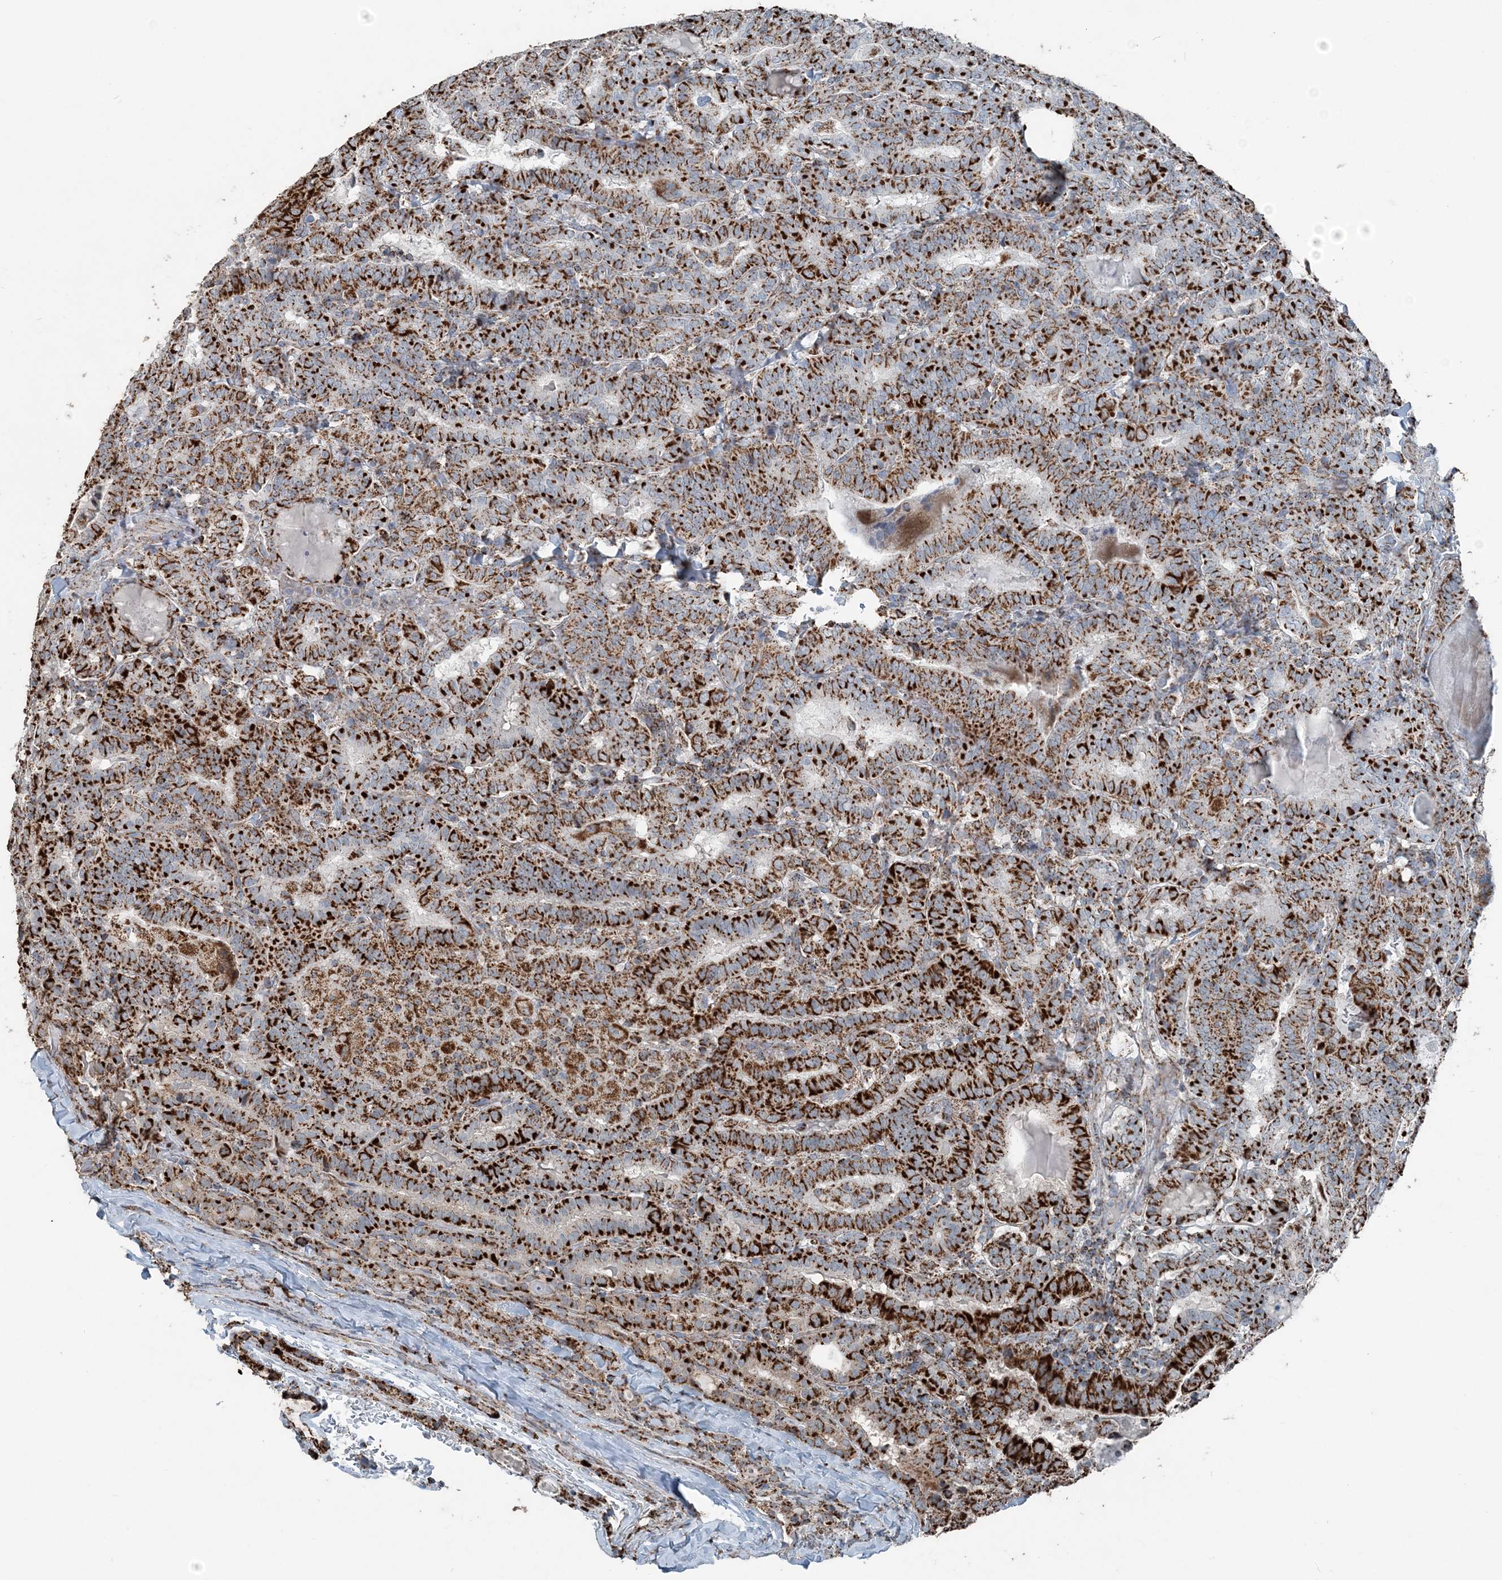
{"staining": {"intensity": "strong", "quantity": ">75%", "location": "cytoplasmic/membranous"}, "tissue": "thyroid cancer", "cell_type": "Tumor cells", "image_type": "cancer", "snomed": [{"axis": "morphology", "description": "Papillary adenocarcinoma, NOS"}, {"axis": "topography", "description": "Thyroid gland"}], "caption": "Immunohistochemistry of thyroid cancer (papillary adenocarcinoma) shows high levels of strong cytoplasmic/membranous positivity in about >75% of tumor cells.", "gene": "SUCLG1", "patient": {"sex": "female", "age": 72}}